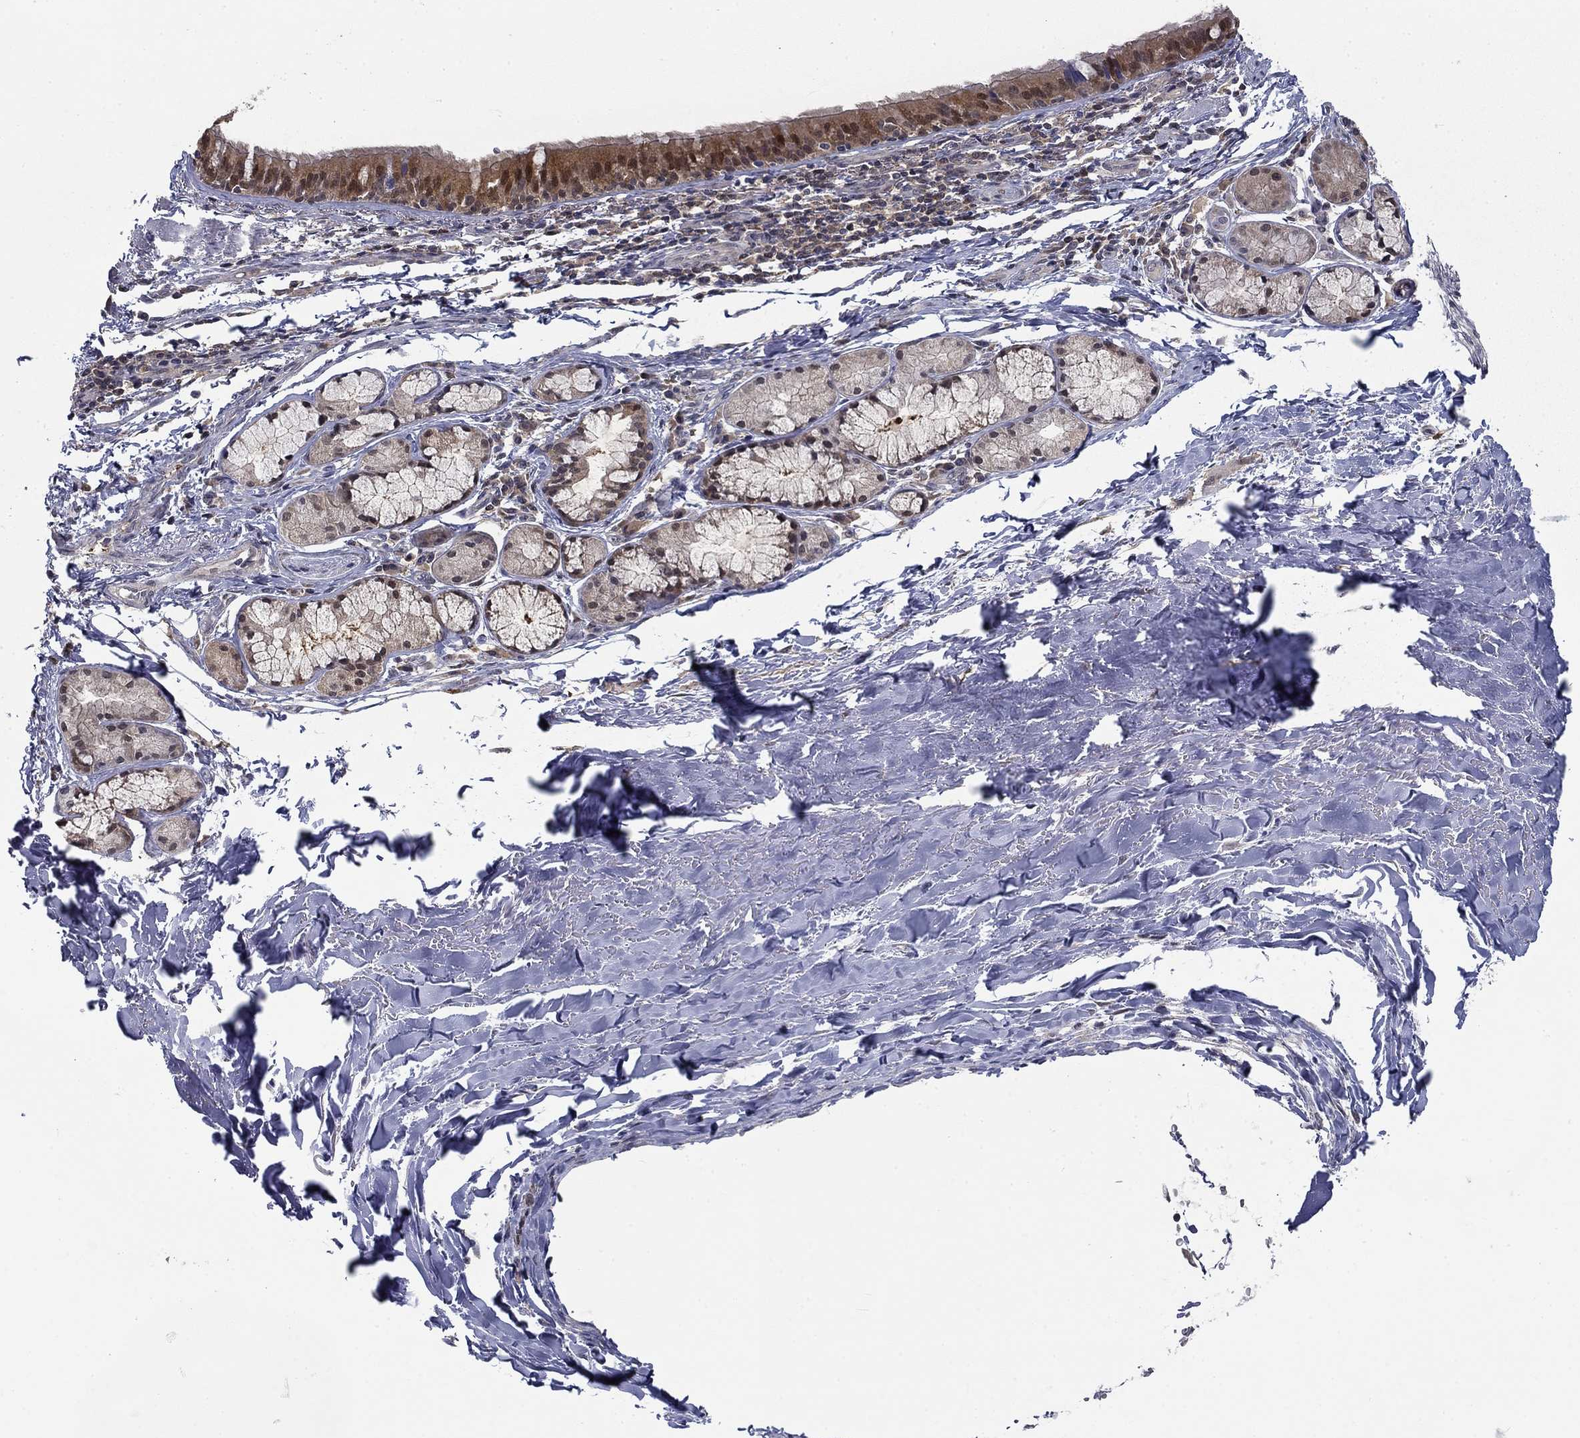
{"staining": {"intensity": "moderate", "quantity": "25%-75%", "location": "cytoplasmic/membranous,nuclear"}, "tissue": "bronchus", "cell_type": "Respiratory epithelial cells", "image_type": "normal", "snomed": [{"axis": "morphology", "description": "Normal tissue, NOS"}, {"axis": "morphology", "description": "Squamous cell carcinoma, NOS"}, {"axis": "topography", "description": "Bronchus"}, {"axis": "topography", "description": "Lung"}], "caption": "Bronchus was stained to show a protein in brown. There is medium levels of moderate cytoplasmic/membranous,nuclear staining in about 25%-75% of respiratory epithelial cells.", "gene": "NIT2", "patient": {"sex": "male", "age": 69}}